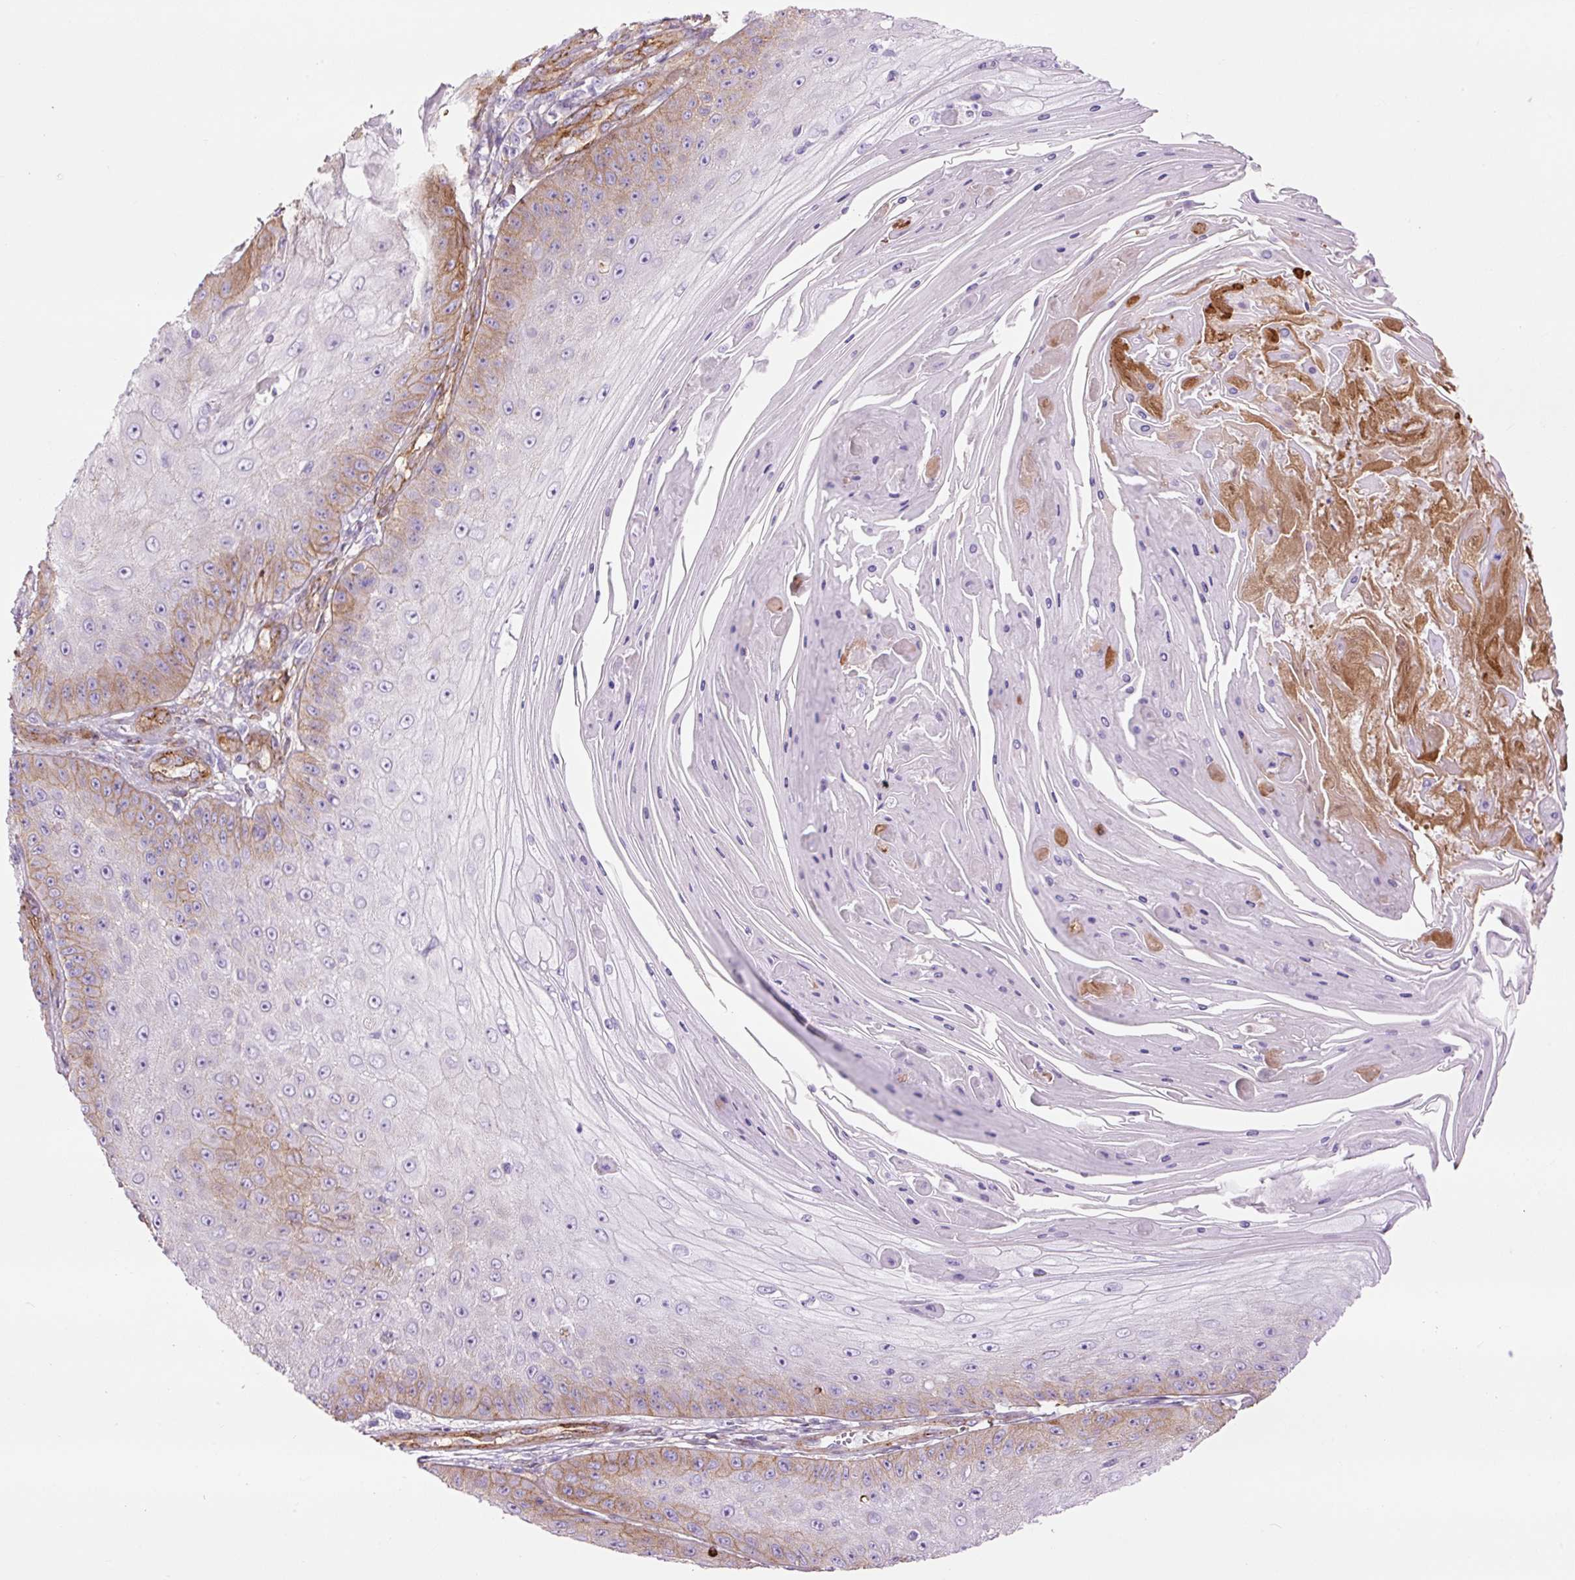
{"staining": {"intensity": "weak", "quantity": "25%-75%", "location": "cytoplasmic/membranous"}, "tissue": "skin cancer", "cell_type": "Tumor cells", "image_type": "cancer", "snomed": [{"axis": "morphology", "description": "Squamous cell carcinoma, NOS"}, {"axis": "topography", "description": "Skin"}], "caption": "IHC of skin cancer (squamous cell carcinoma) shows low levels of weak cytoplasmic/membranous expression in about 25%-75% of tumor cells.", "gene": "CAV1", "patient": {"sex": "male", "age": 70}}